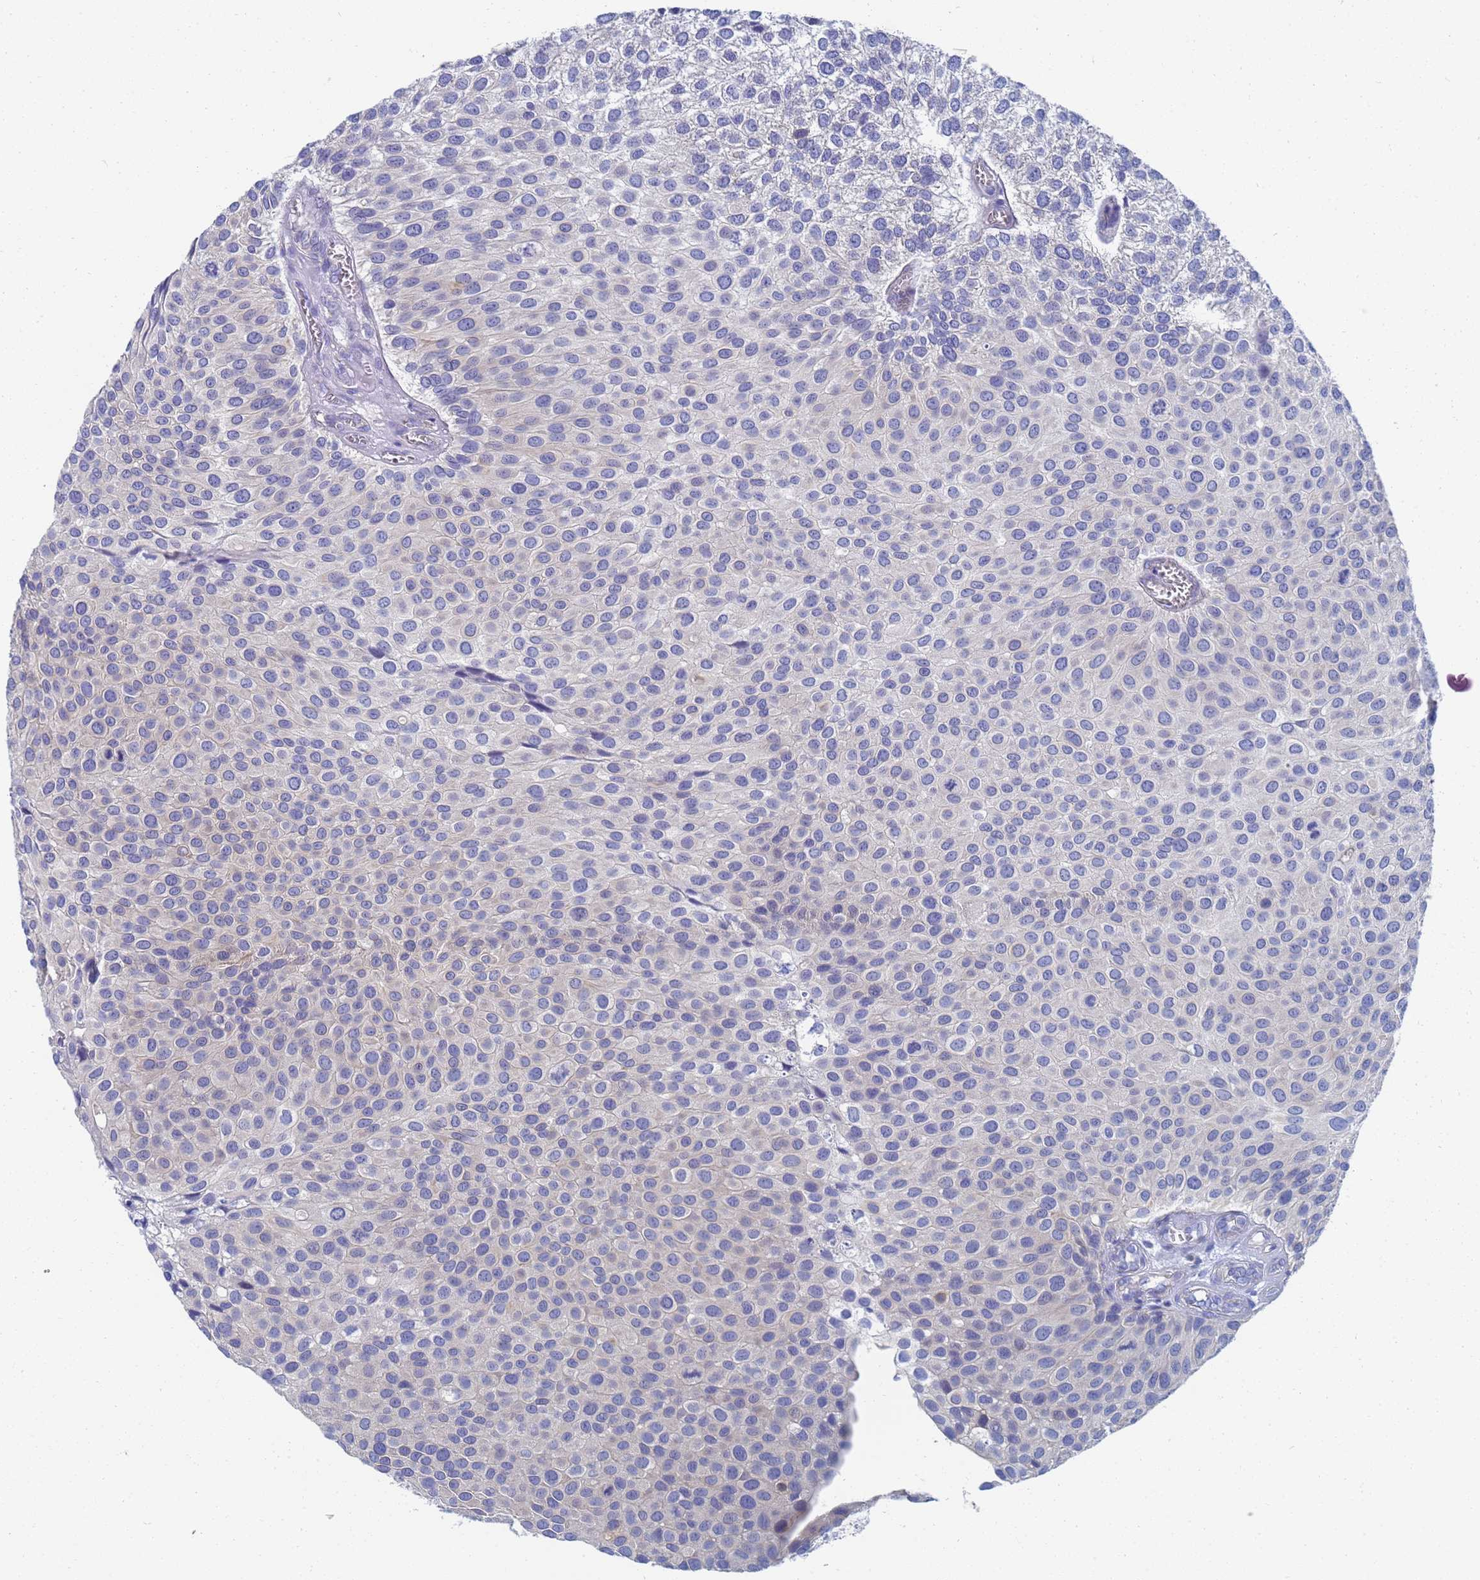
{"staining": {"intensity": "negative", "quantity": "none", "location": "none"}, "tissue": "urothelial cancer", "cell_type": "Tumor cells", "image_type": "cancer", "snomed": [{"axis": "morphology", "description": "Urothelial carcinoma, Low grade"}, {"axis": "topography", "description": "Urinary bladder"}], "caption": "High magnification brightfield microscopy of low-grade urothelial carcinoma stained with DAB (brown) and counterstained with hematoxylin (blue): tumor cells show no significant expression.", "gene": "GCHFR", "patient": {"sex": "male", "age": 88}}